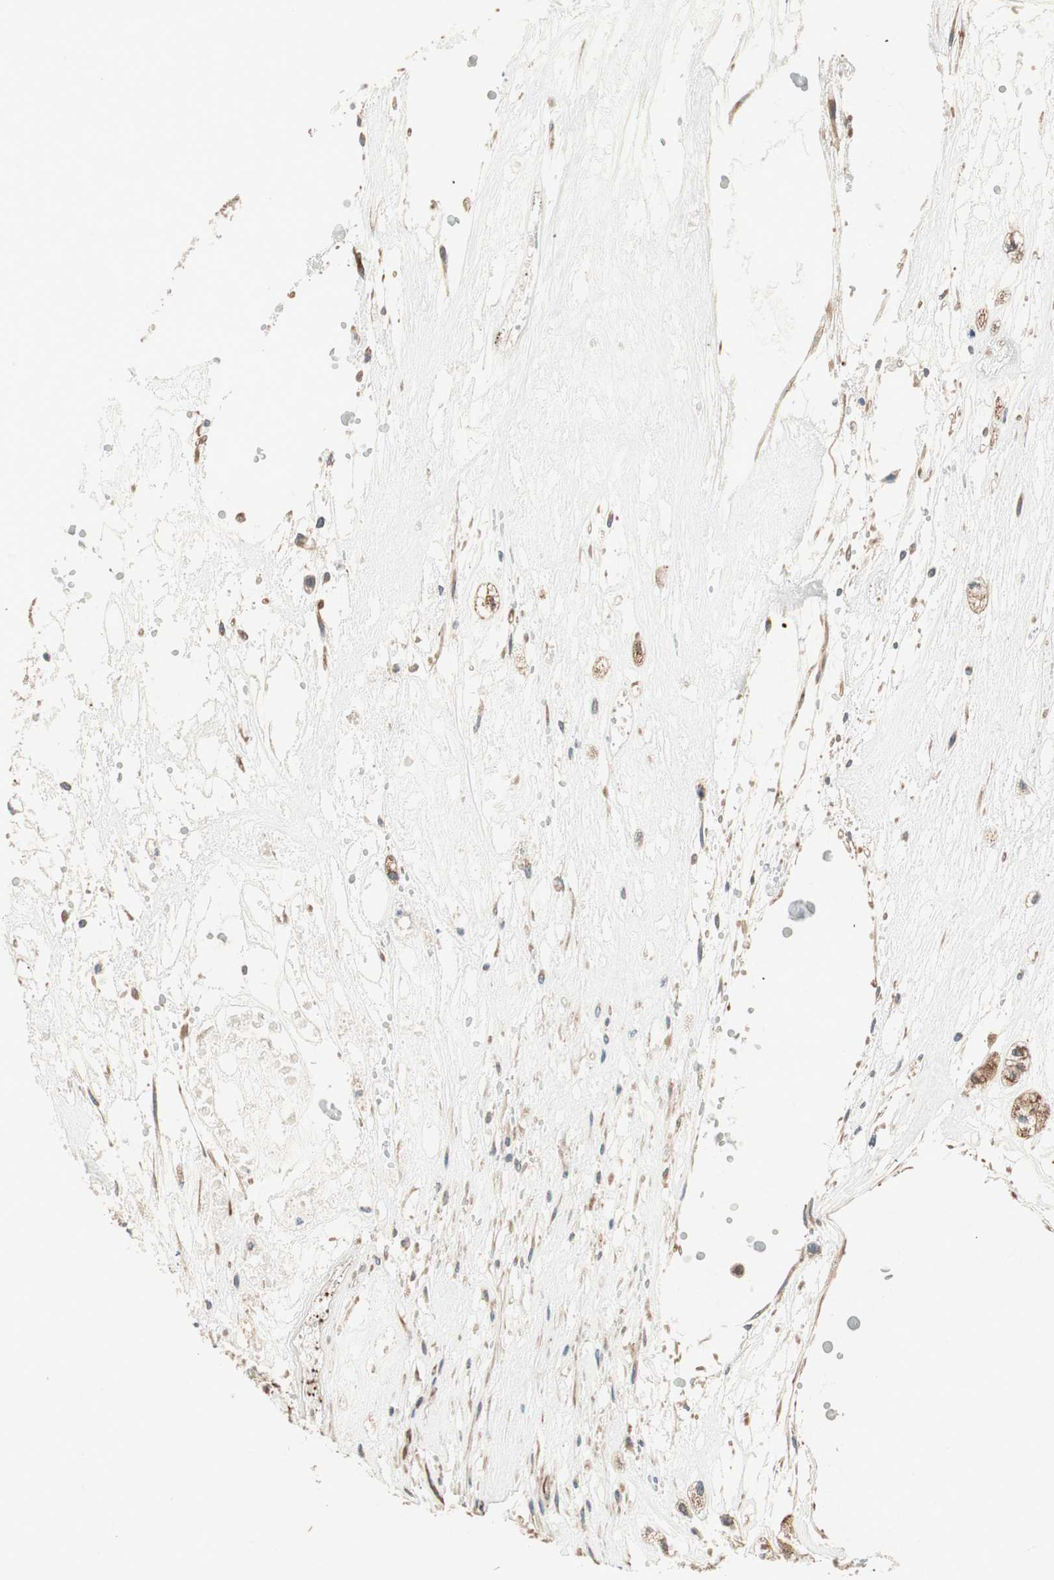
{"staining": {"intensity": "strong", "quantity": ">75%", "location": "cytoplasmic/membranous"}, "tissue": "head and neck cancer", "cell_type": "Tumor cells", "image_type": "cancer", "snomed": [{"axis": "morphology", "description": "Adenocarcinoma, NOS"}, {"axis": "morphology", "description": "Adenoma, NOS"}, {"axis": "topography", "description": "Head-Neck"}], "caption": "A brown stain labels strong cytoplasmic/membranous expression of a protein in human head and neck adenocarcinoma tumor cells.", "gene": "AKAP1", "patient": {"sex": "female", "age": 55}}